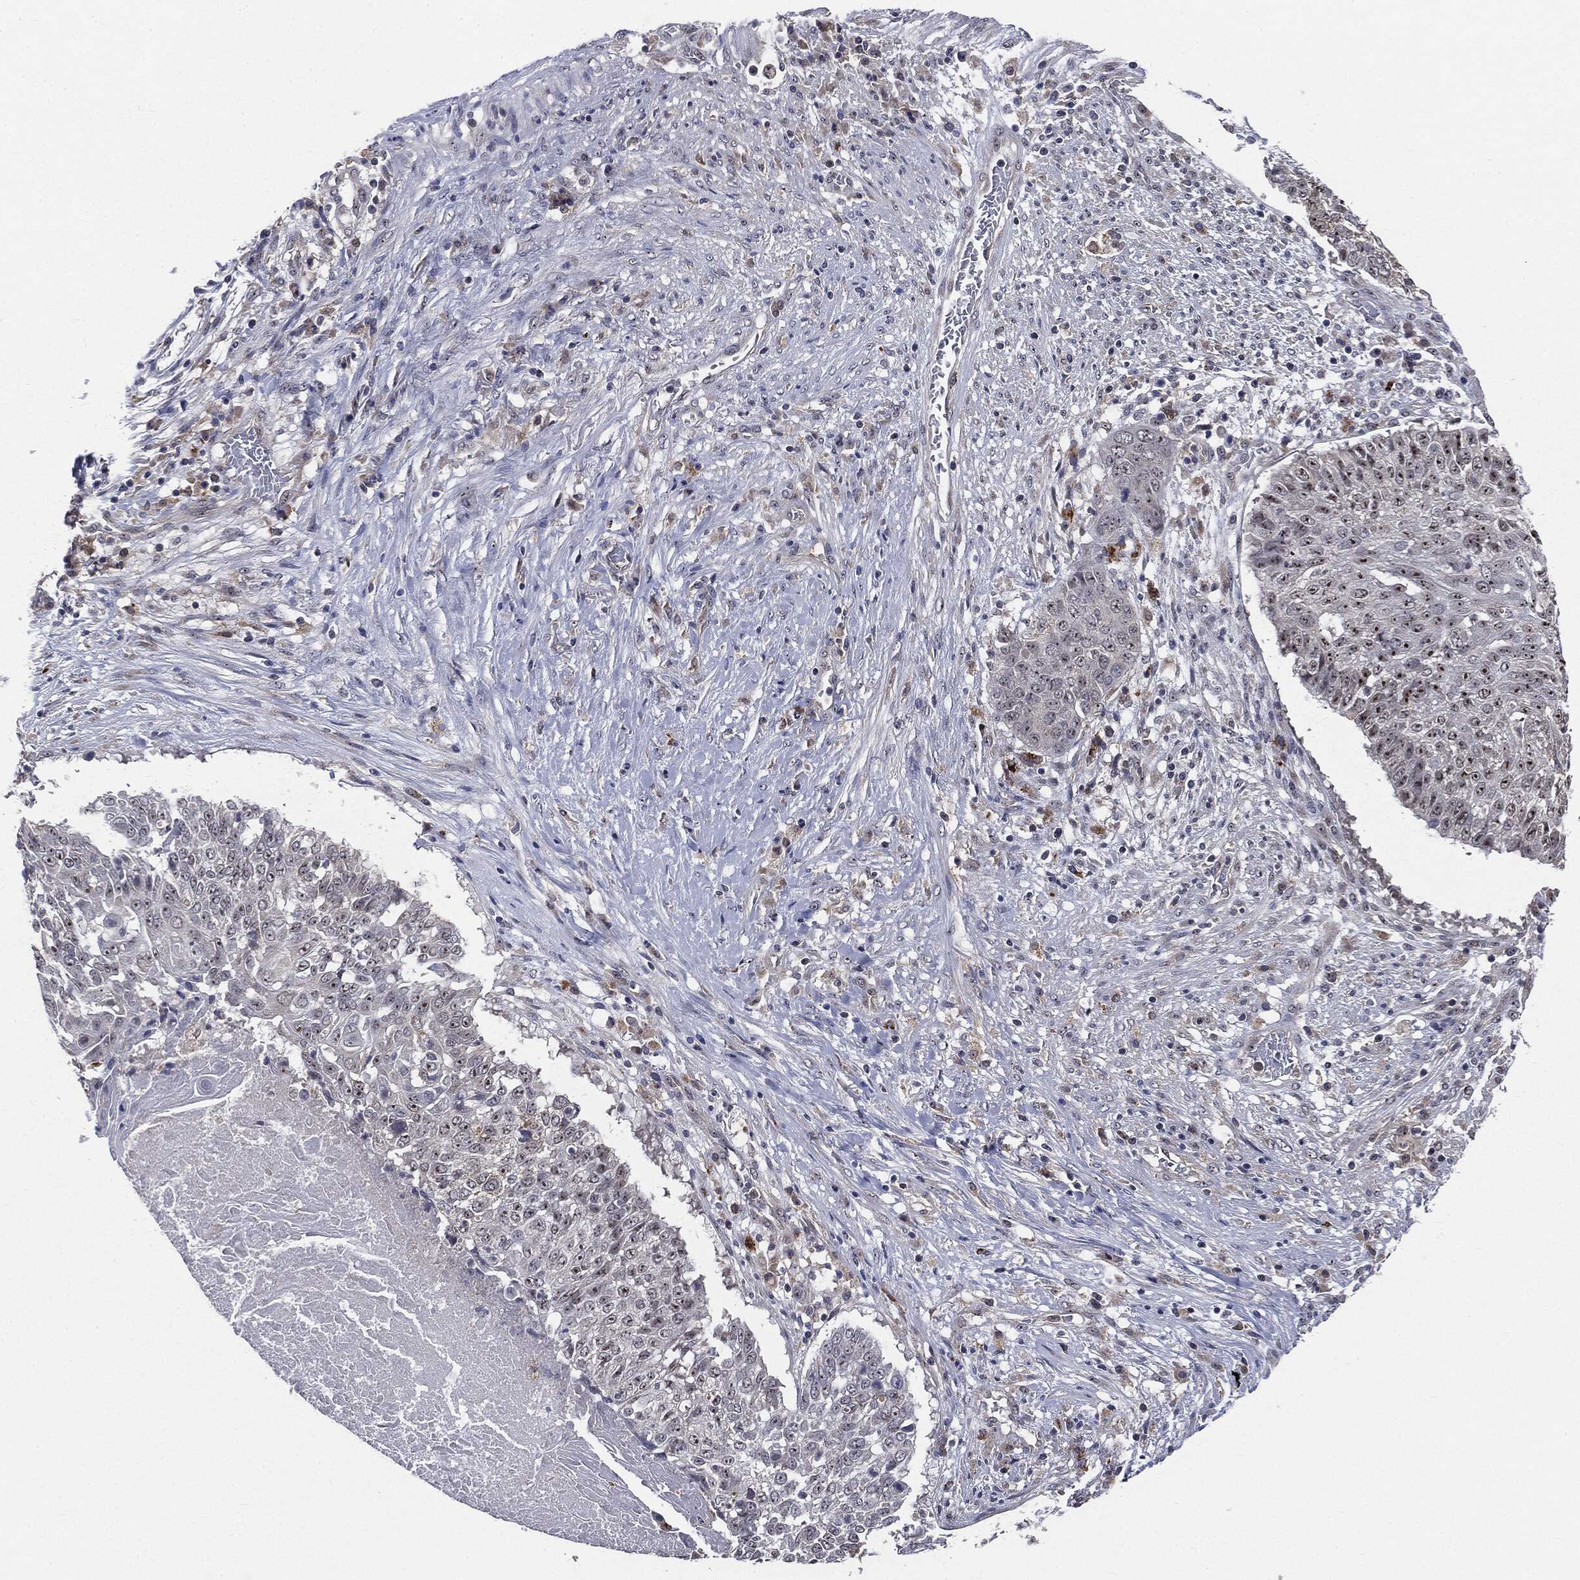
{"staining": {"intensity": "moderate", "quantity": "<25%", "location": "nuclear"}, "tissue": "lung cancer", "cell_type": "Tumor cells", "image_type": "cancer", "snomed": [{"axis": "morphology", "description": "Squamous cell carcinoma, NOS"}, {"axis": "topography", "description": "Lung"}], "caption": "Lung cancer (squamous cell carcinoma) stained with a protein marker shows moderate staining in tumor cells.", "gene": "TRMT1L", "patient": {"sex": "male", "age": 64}}